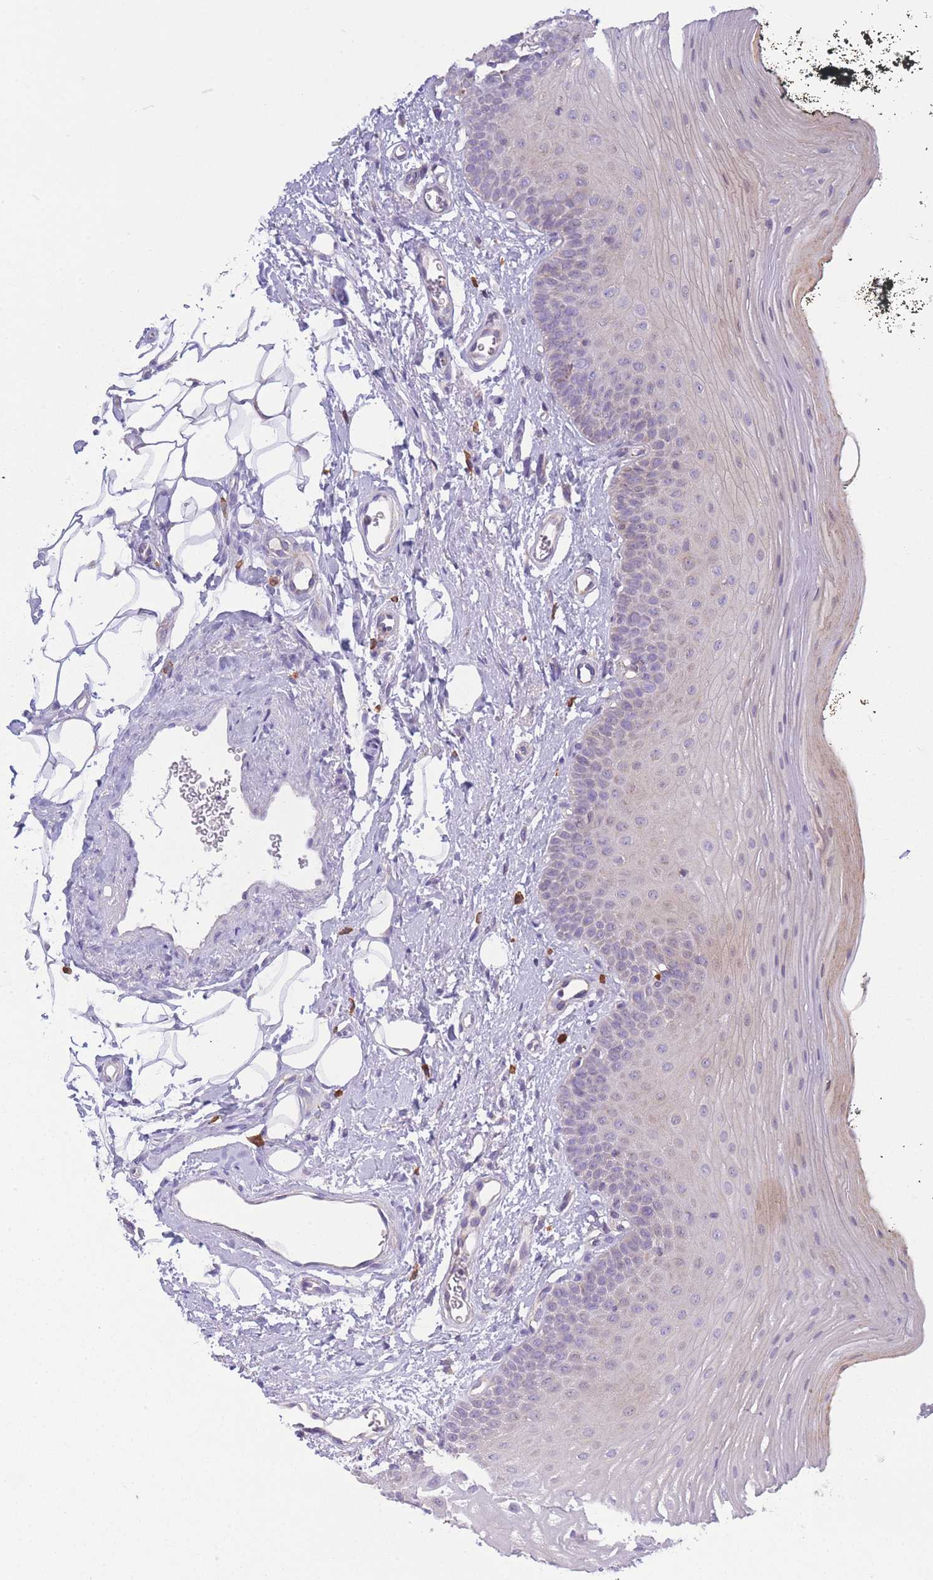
{"staining": {"intensity": "negative", "quantity": "none", "location": "none"}, "tissue": "oral mucosa", "cell_type": "Squamous epithelial cells", "image_type": "normal", "snomed": [{"axis": "morphology", "description": "No evidence of malignacy"}, {"axis": "topography", "description": "Oral tissue"}, {"axis": "topography", "description": "Head-Neck"}], "caption": "Histopathology image shows no protein staining in squamous epithelial cells of benign oral mucosa. The staining was performed using DAB to visualize the protein expression in brown, while the nuclei were stained in blue with hematoxylin (Magnification: 20x).", "gene": "PDHA1", "patient": {"sex": "male", "age": 68}}